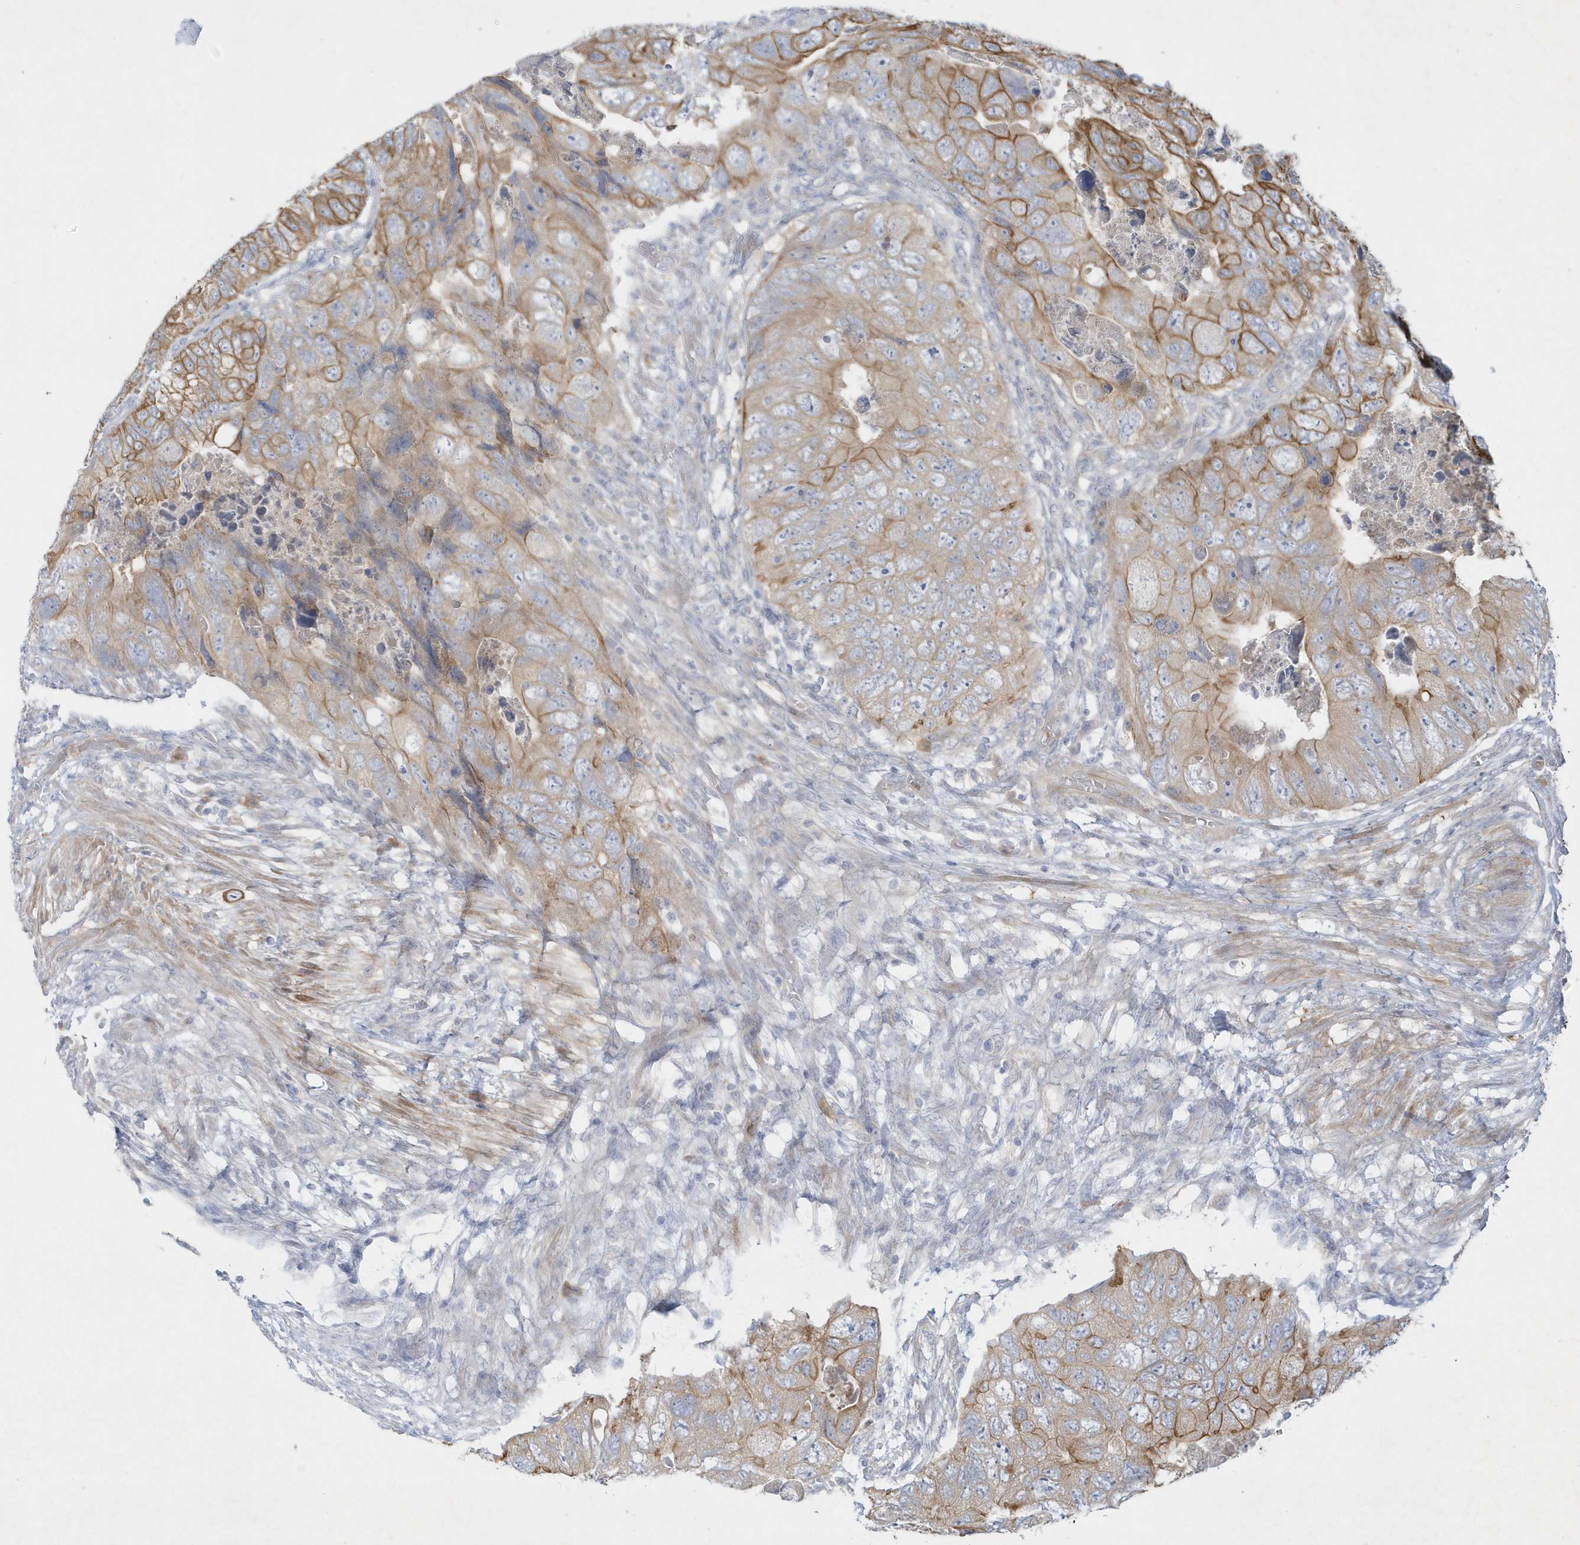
{"staining": {"intensity": "moderate", "quantity": ">75%", "location": "cytoplasmic/membranous"}, "tissue": "colorectal cancer", "cell_type": "Tumor cells", "image_type": "cancer", "snomed": [{"axis": "morphology", "description": "Adenocarcinoma, NOS"}, {"axis": "topography", "description": "Rectum"}], "caption": "Immunohistochemical staining of human adenocarcinoma (colorectal) exhibits medium levels of moderate cytoplasmic/membranous staining in approximately >75% of tumor cells.", "gene": "LARS1", "patient": {"sex": "male", "age": 63}}